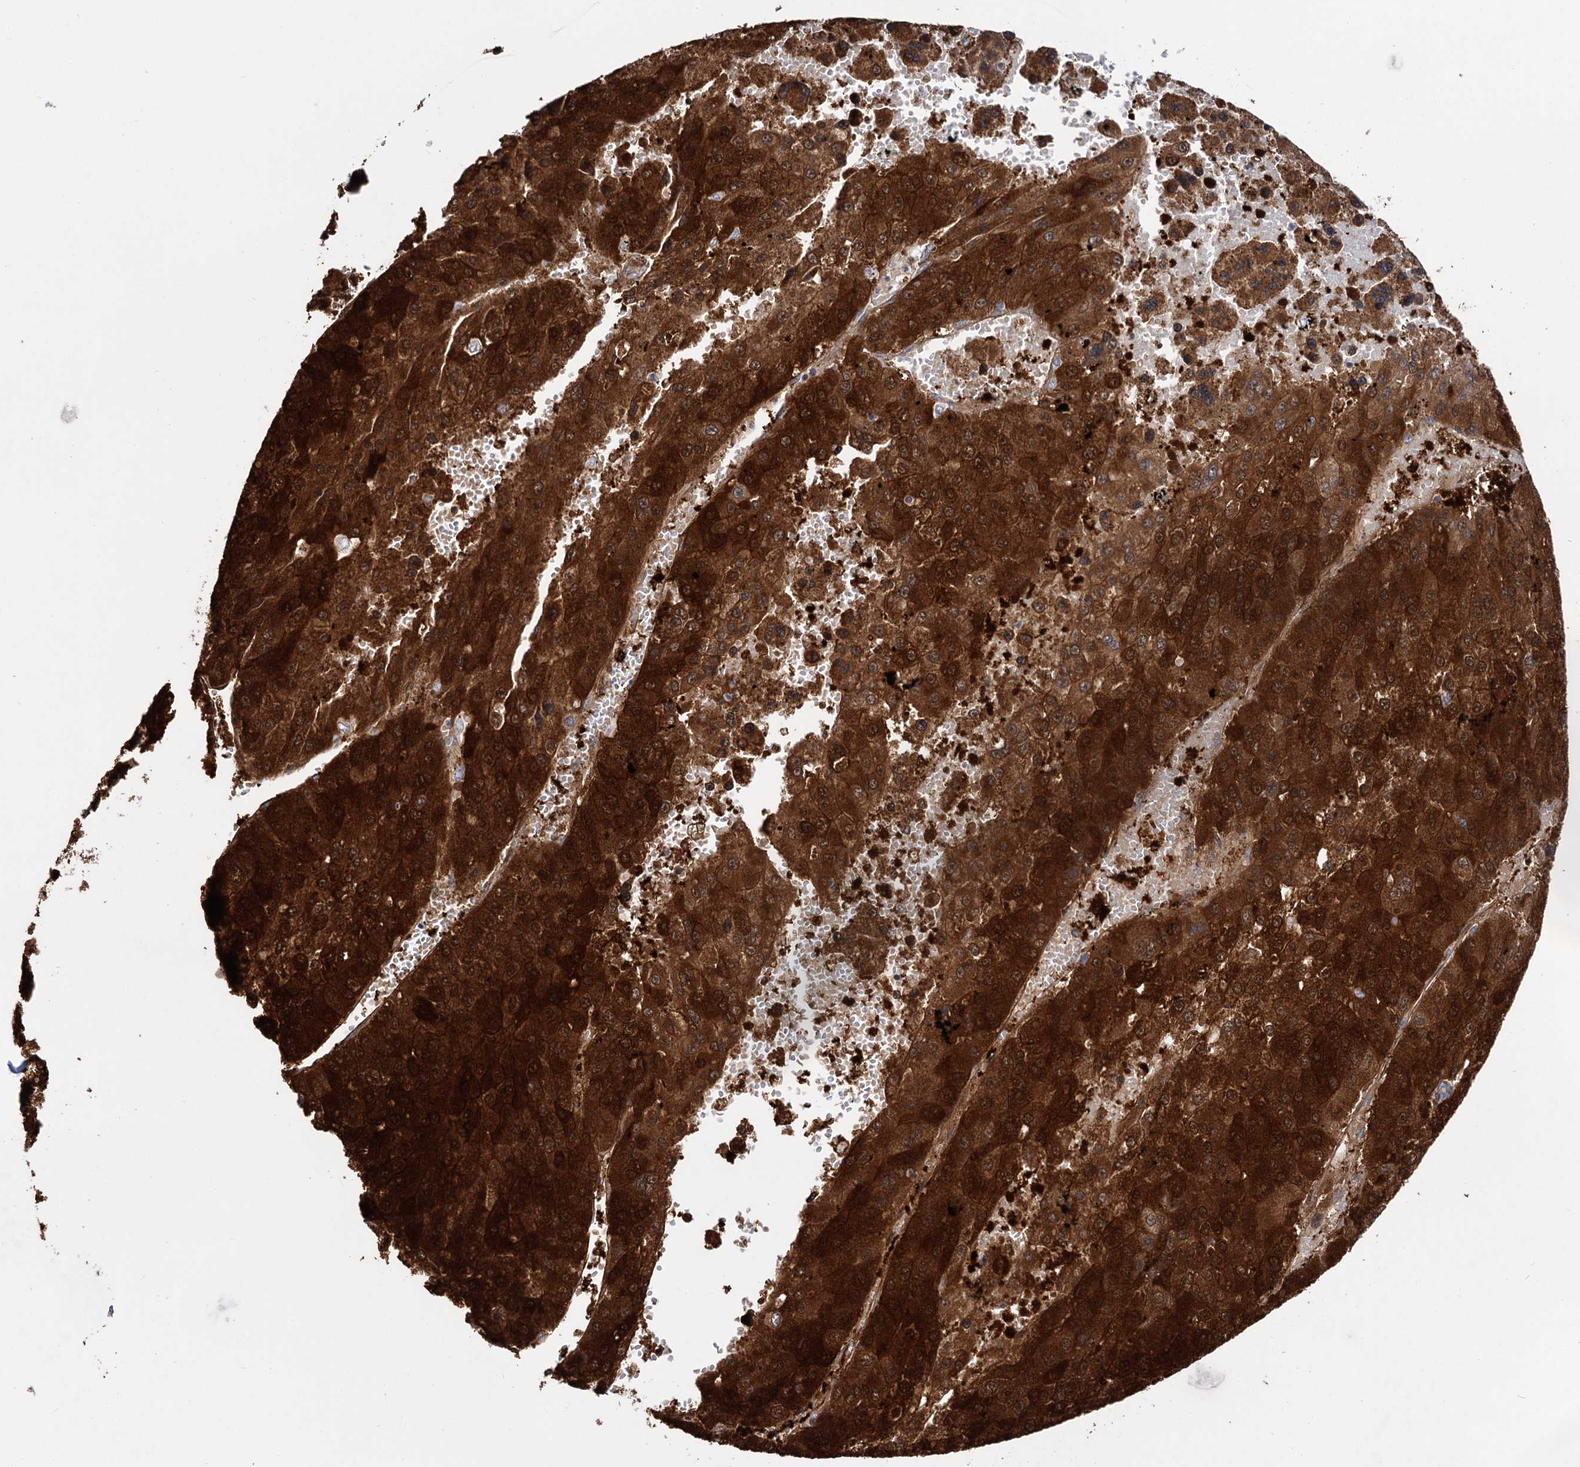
{"staining": {"intensity": "strong", "quantity": ">75%", "location": "cytoplasmic/membranous"}, "tissue": "liver cancer", "cell_type": "Tumor cells", "image_type": "cancer", "snomed": [{"axis": "morphology", "description": "Carcinoma, Hepatocellular, NOS"}, {"axis": "topography", "description": "Liver"}], "caption": "Protein expression by immunohistochemistry shows strong cytoplasmic/membranous expression in about >75% of tumor cells in liver cancer. The staining was performed using DAB to visualize the protein expression in brown, while the nuclei were stained in blue with hematoxylin (Magnification: 20x).", "gene": "IDI1", "patient": {"sex": "female", "age": 73}}